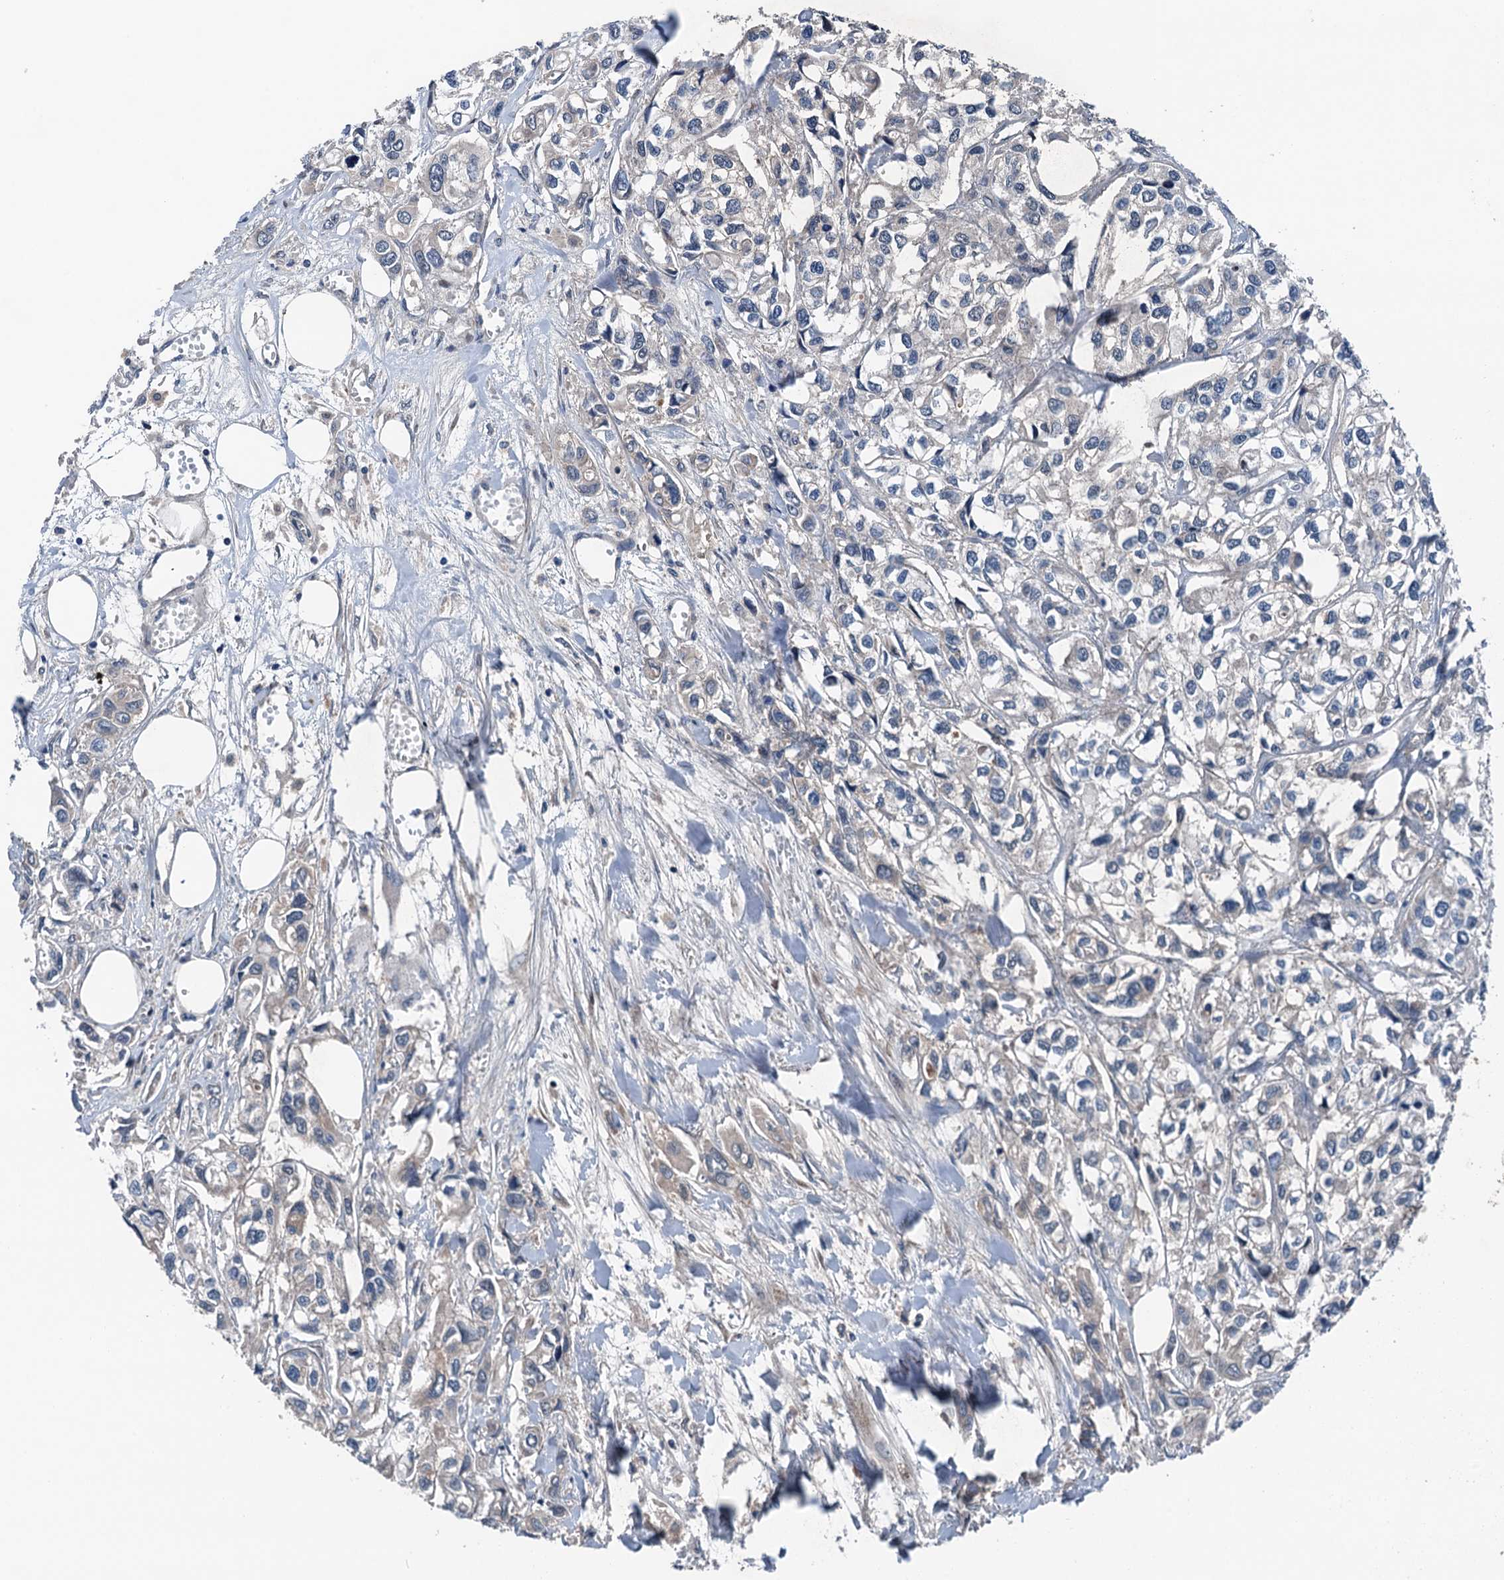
{"staining": {"intensity": "negative", "quantity": "none", "location": "none"}, "tissue": "urothelial cancer", "cell_type": "Tumor cells", "image_type": "cancer", "snomed": [{"axis": "morphology", "description": "Urothelial carcinoma, High grade"}, {"axis": "topography", "description": "Urinary bladder"}], "caption": "Micrograph shows no significant protein staining in tumor cells of urothelial carcinoma (high-grade).", "gene": "SLC2A10", "patient": {"sex": "male", "age": 67}}